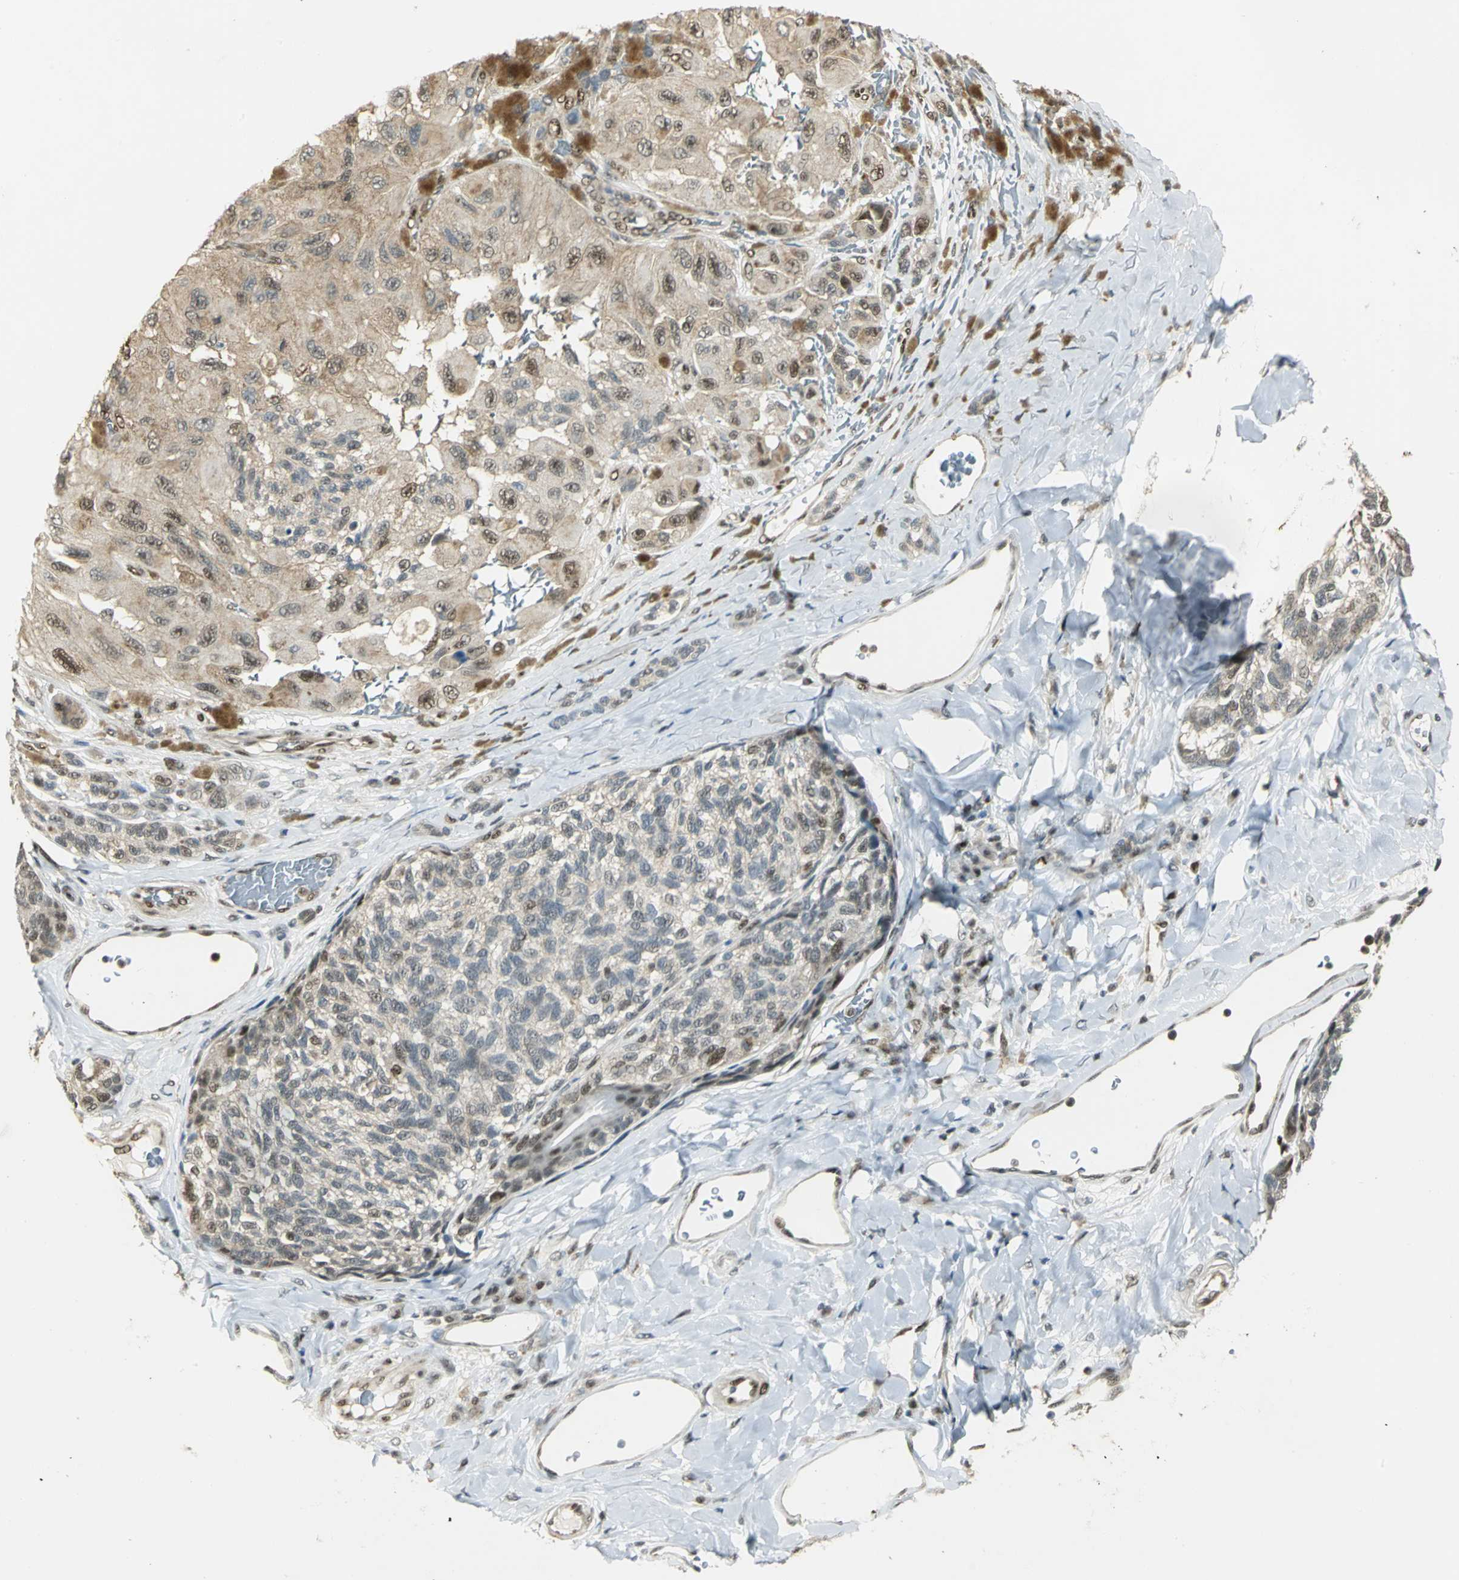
{"staining": {"intensity": "moderate", "quantity": "25%-75%", "location": "cytoplasmic/membranous,nuclear"}, "tissue": "melanoma", "cell_type": "Tumor cells", "image_type": "cancer", "snomed": [{"axis": "morphology", "description": "Malignant melanoma, NOS"}, {"axis": "topography", "description": "Skin"}], "caption": "The micrograph shows staining of melanoma, revealing moderate cytoplasmic/membranous and nuclear protein expression (brown color) within tumor cells.", "gene": "DDX5", "patient": {"sex": "female", "age": 73}}